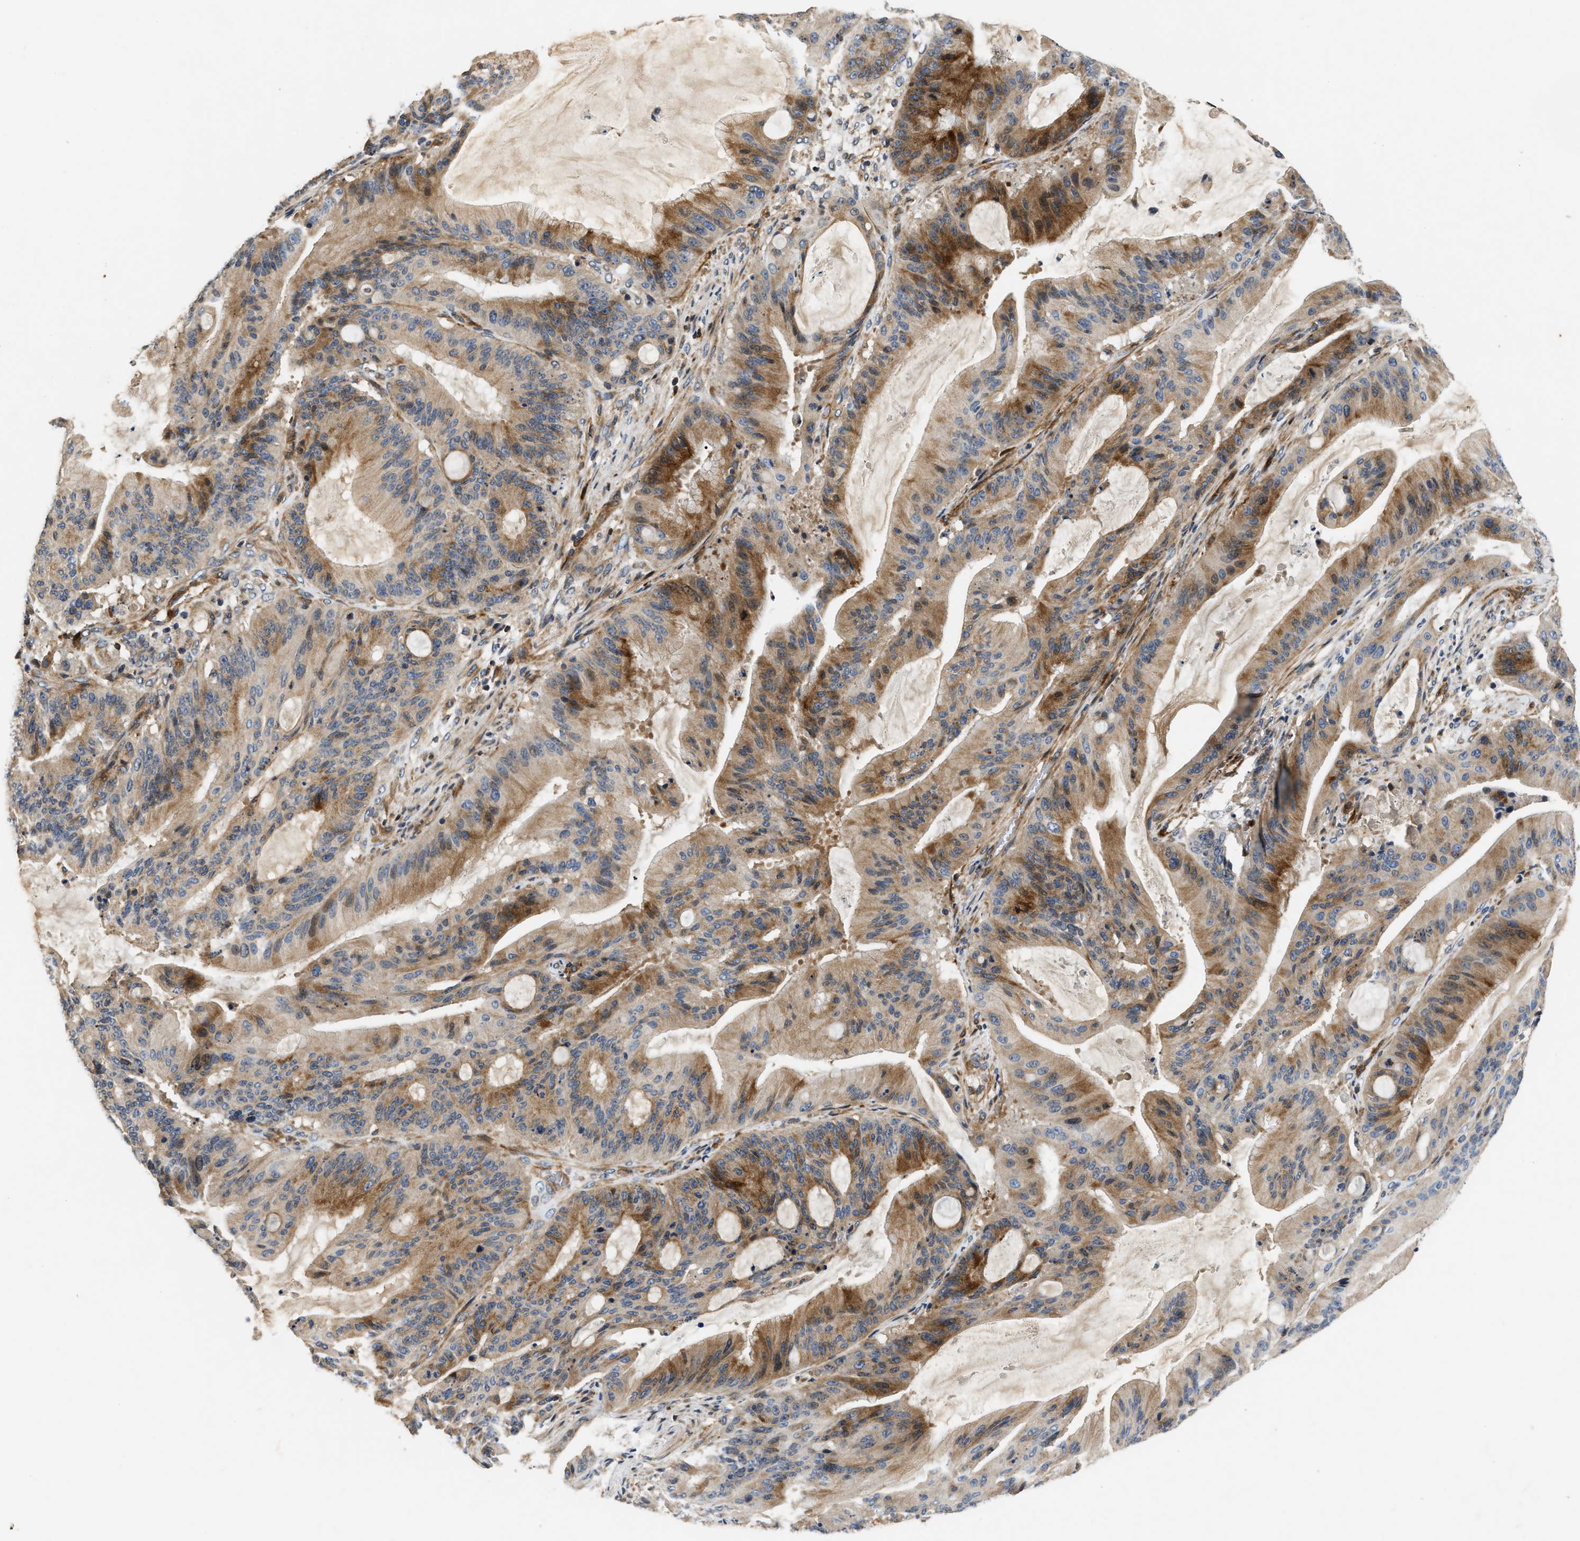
{"staining": {"intensity": "moderate", "quantity": ">75%", "location": "cytoplasmic/membranous"}, "tissue": "liver cancer", "cell_type": "Tumor cells", "image_type": "cancer", "snomed": [{"axis": "morphology", "description": "Normal tissue, NOS"}, {"axis": "morphology", "description": "Cholangiocarcinoma"}, {"axis": "topography", "description": "Liver"}, {"axis": "topography", "description": "Peripheral nerve tissue"}], "caption": "Cholangiocarcinoma (liver) stained with DAB (3,3'-diaminobenzidine) IHC reveals medium levels of moderate cytoplasmic/membranous positivity in about >75% of tumor cells.", "gene": "IL17RC", "patient": {"sex": "female", "age": 73}}